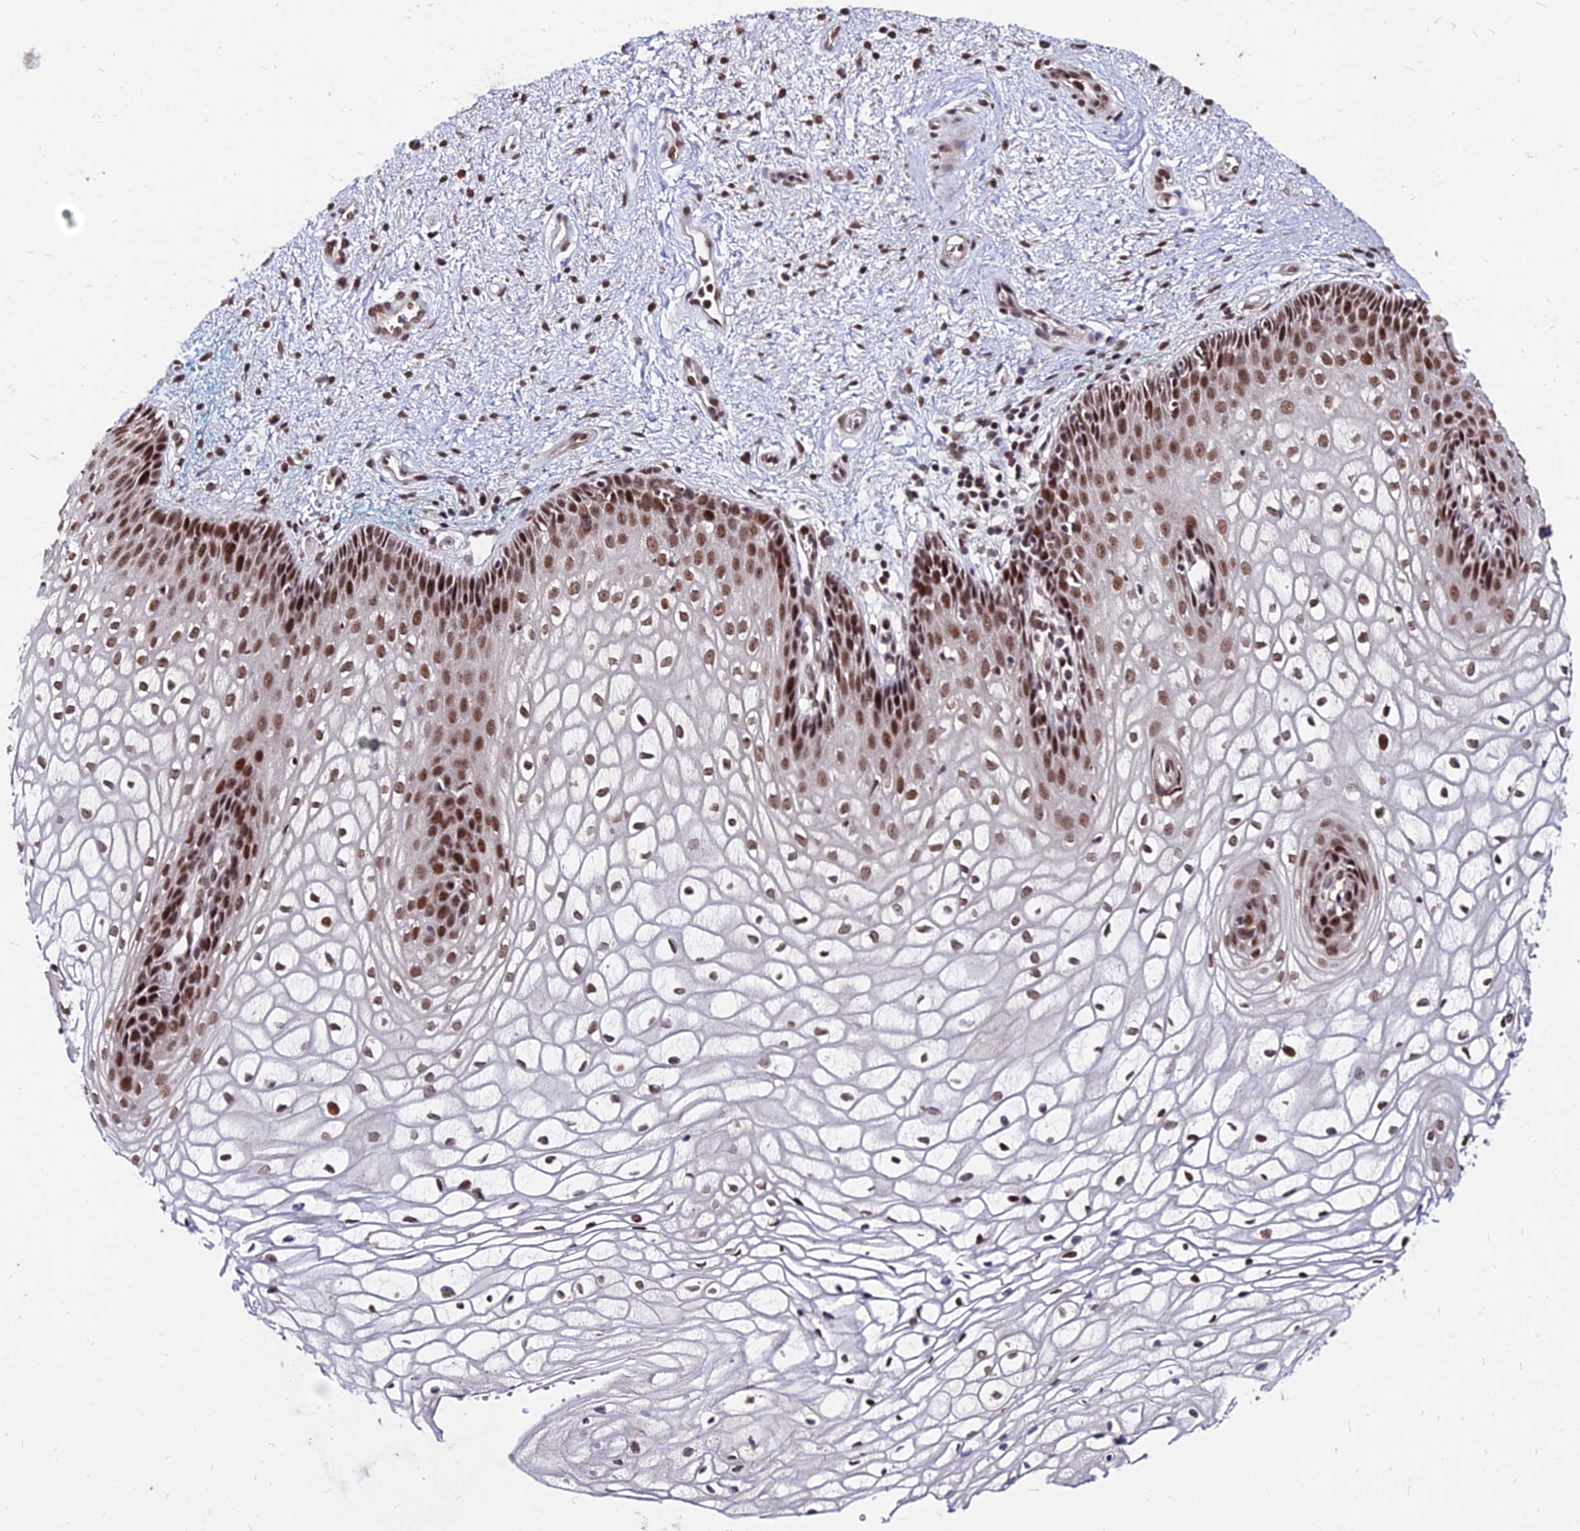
{"staining": {"intensity": "moderate", "quantity": ">75%", "location": "nuclear"}, "tissue": "vagina", "cell_type": "Squamous epithelial cells", "image_type": "normal", "snomed": [{"axis": "morphology", "description": "Normal tissue, NOS"}, {"axis": "topography", "description": "Vagina"}], "caption": "Protein staining by immunohistochemistry shows moderate nuclear expression in about >75% of squamous epithelial cells in normal vagina.", "gene": "ZBED4", "patient": {"sex": "female", "age": 34}}